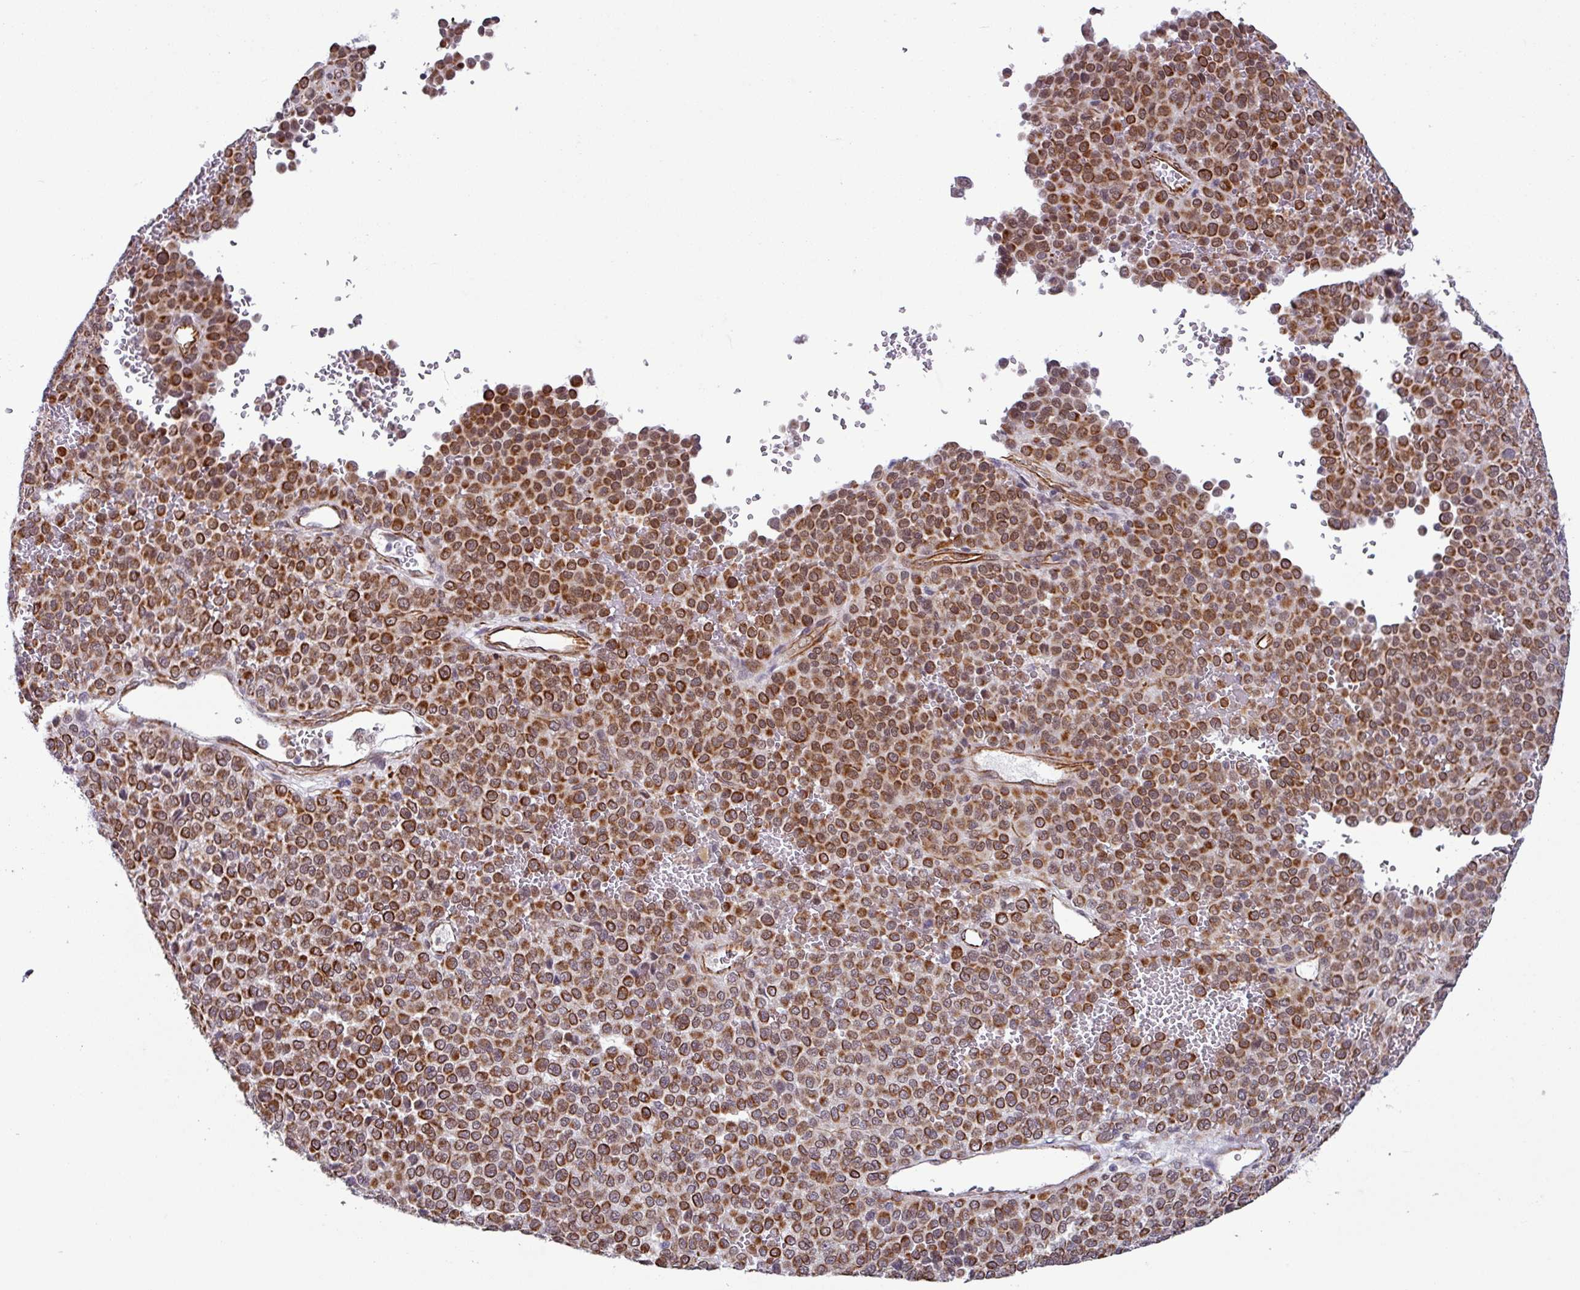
{"staining": {"intensity": "strong", "quantity": ">75%", "location": "cytoplasmic/membranous"}, "tissue": "melanoma", "cell_type": "Tumor cells", "image_type": "cancer", "snomed": [{"axis": "morphology", "description": "Malignant melanoma, Metastatic site"}, {"axis": "topography", "description": "Pancreas"}], "caption": "This is a micrograph of immunohistochemistry (IHC) staining of melanoma, which shows strong staining in the cytoplasmic/membranous of tumor cells.", "gene": "CHD3", "patient": {"sex": "female", "age": 30}}